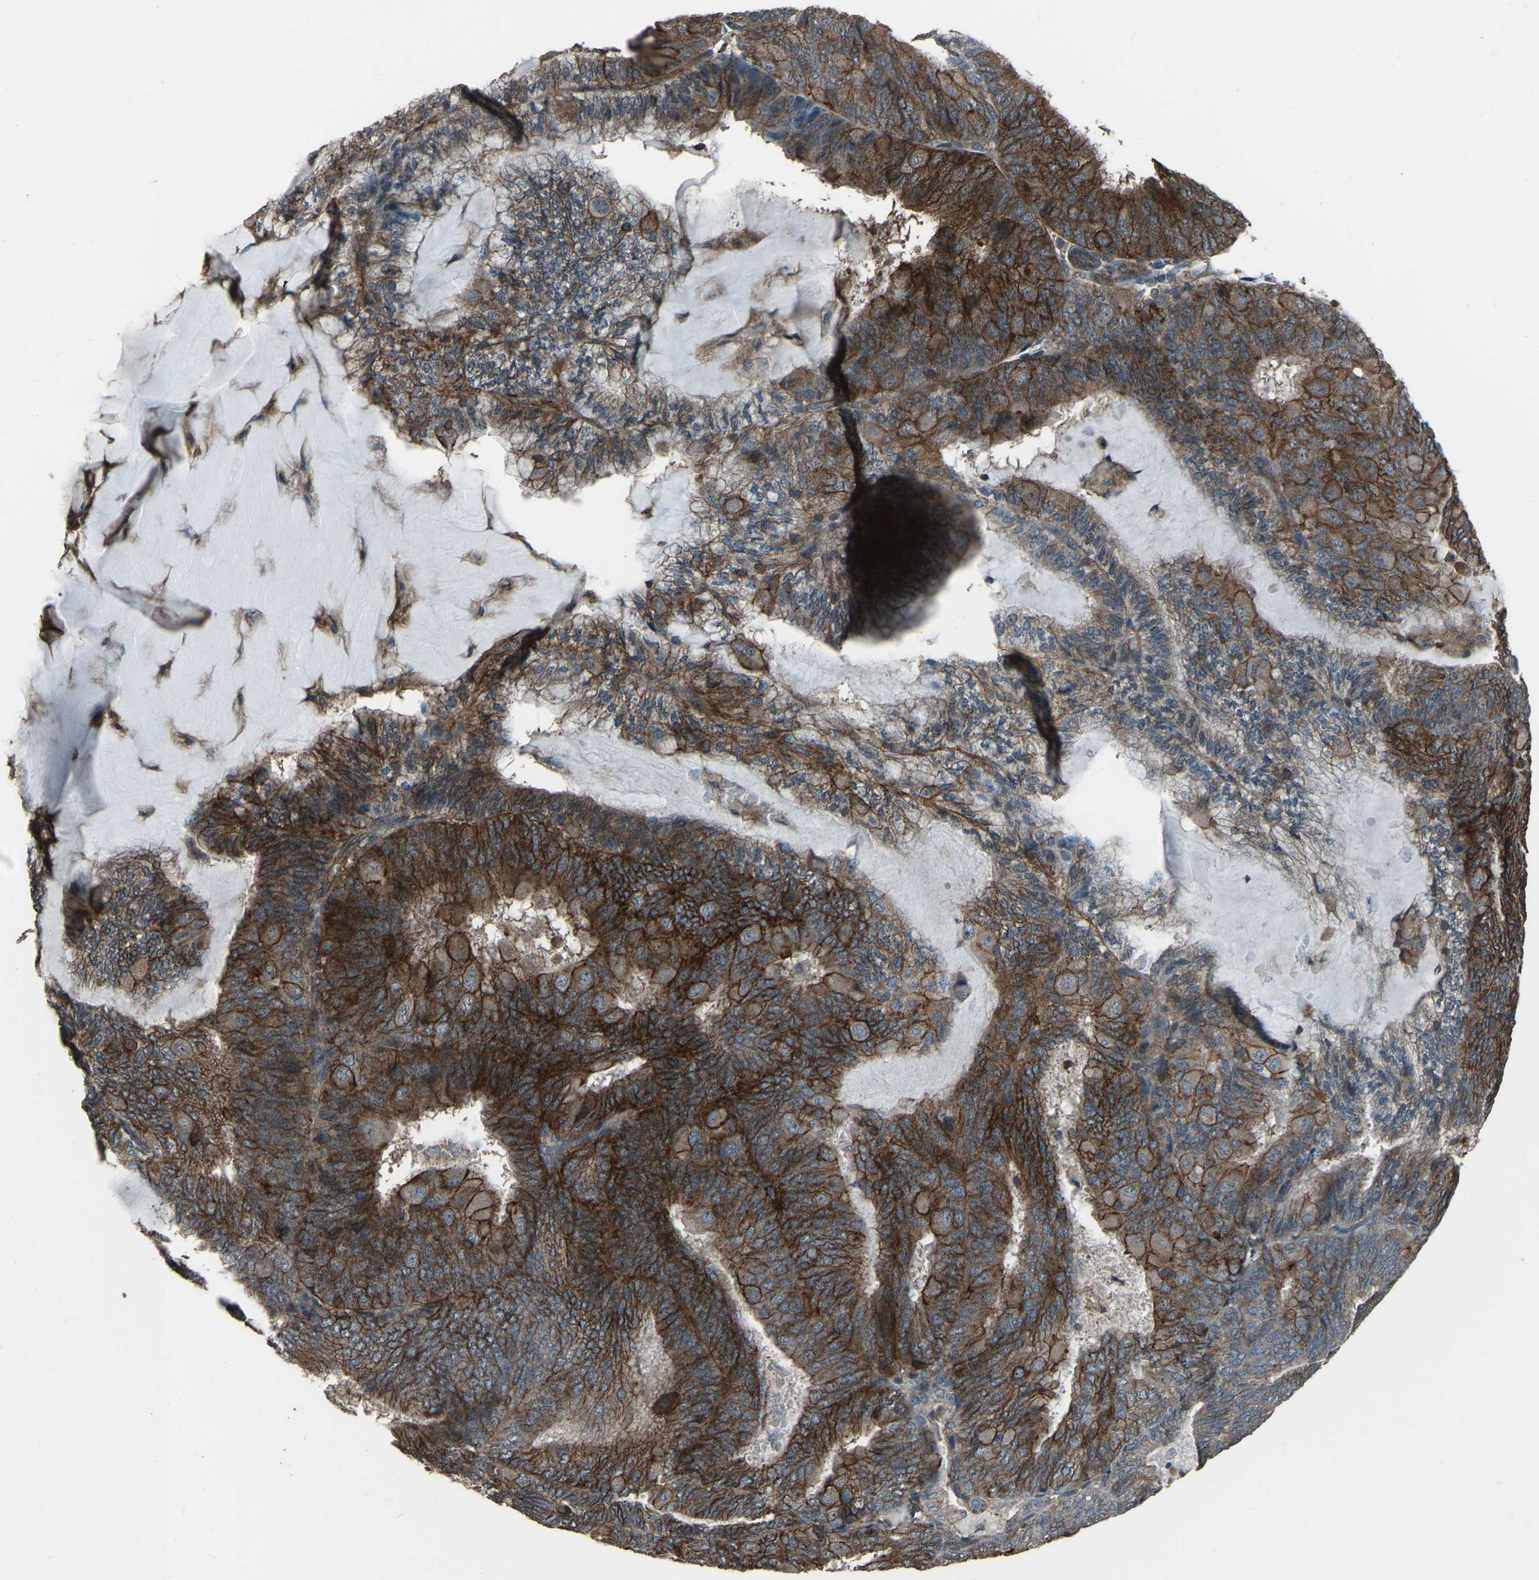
{"staining": {"intensity": "strong", "quantity": "25%-75%", "location": "cytoplasmic/membranous"}, "tissue": "endometrial cancer", "cell_type": "Tumor cells", "image_type": "cancer", "snomed": [{"axis": "morphology", "description": "Adenocarcinoma, NOS"}, {"axis": "topography", "description": "Endometrium"}], "caption": "Strong cytoplasmic/membranous protein expression is appreciated in about 25%-75% of tumor cells in endometrial cancer (adenocarcinoma).", "gene": "SLC4A2", "patient": {"sex": "female", "age": 81}}